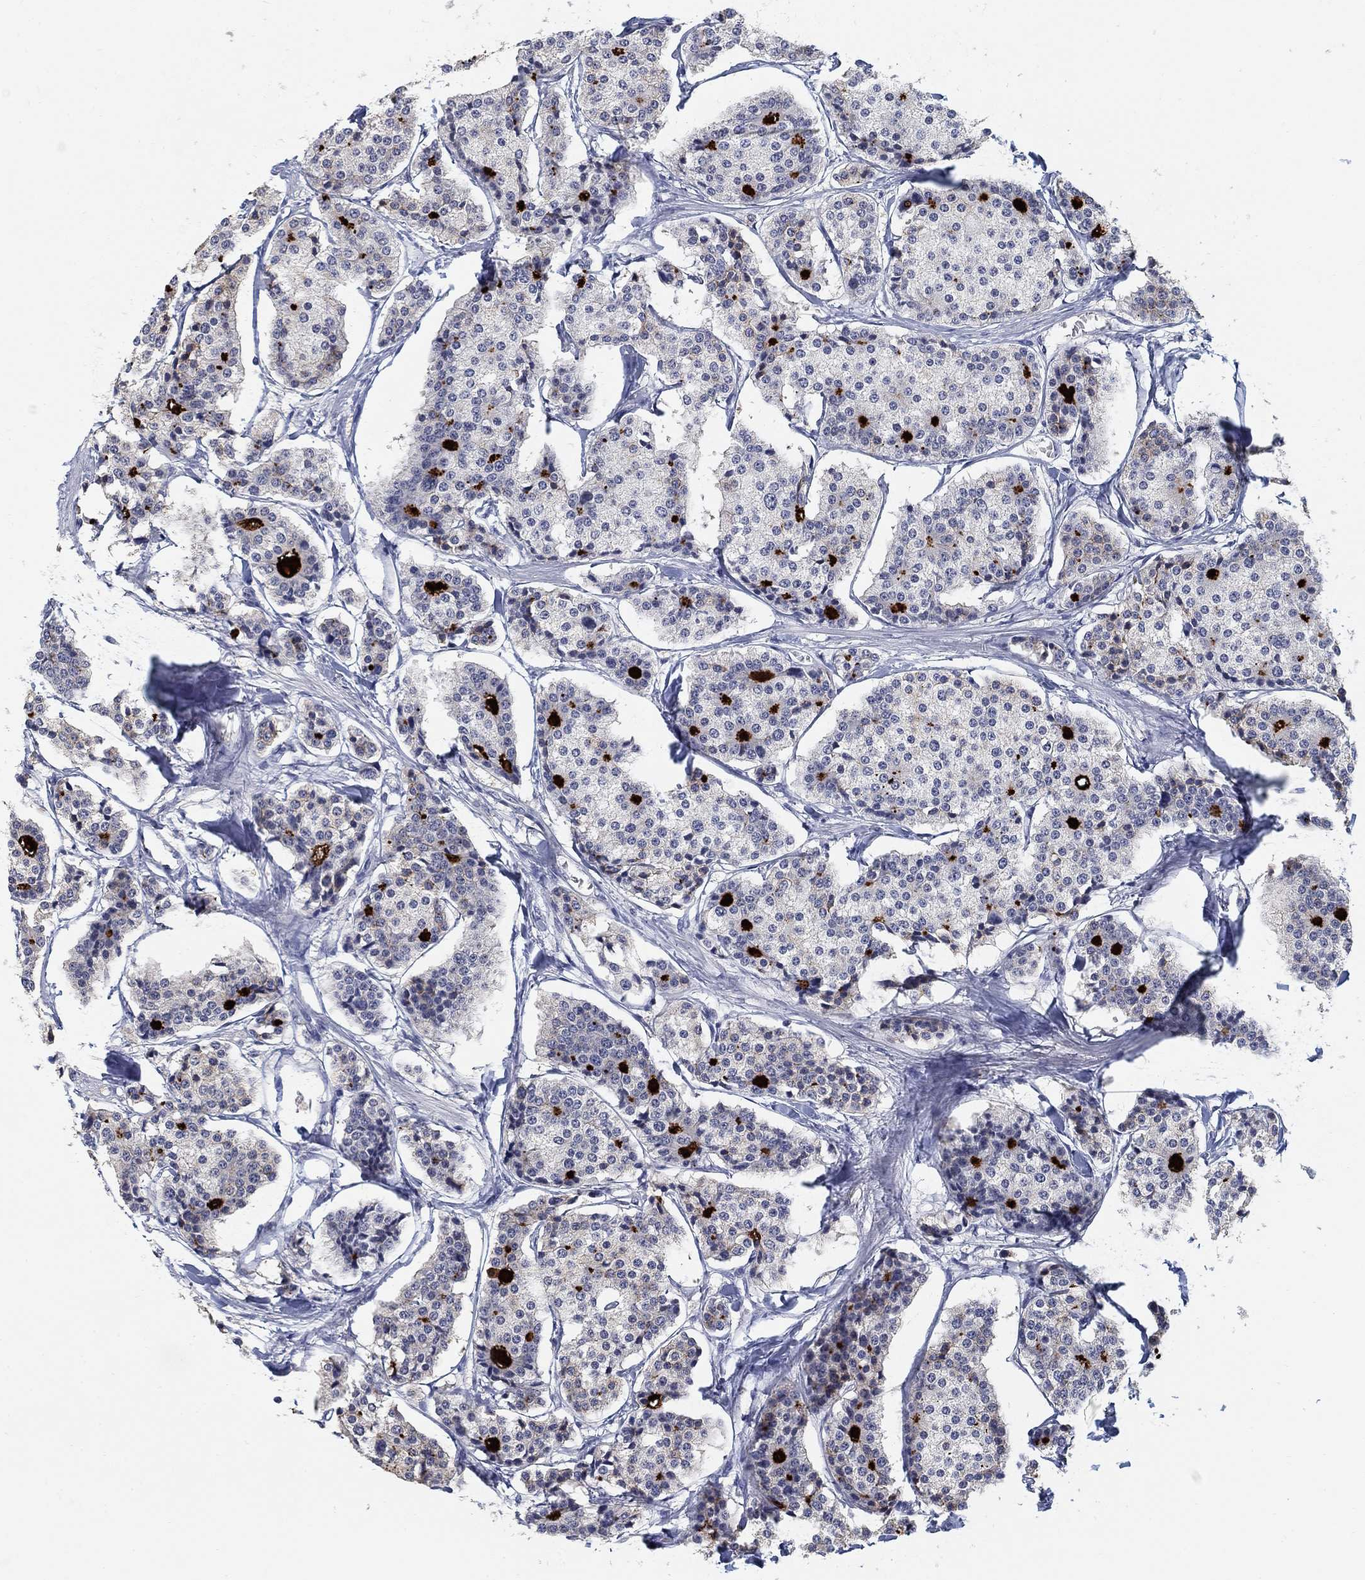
{"staining": {"intensity": "negative", "quantity": "none", "location": "none"}, "tissue": "carcinoid", "cell_type": "Tumor cells", "image_type": "cancer", "snomed": [{"axis": "morphology", "description": "Carcinoid, malignant, NOS"}, {"axis": "topography", "description": "Small intestine"}], "caption": "Tumor cells are negative for protein expression in human carcinoid.", "gene": "CLUL1", "patient": {"sex": "female", "age": 65}}